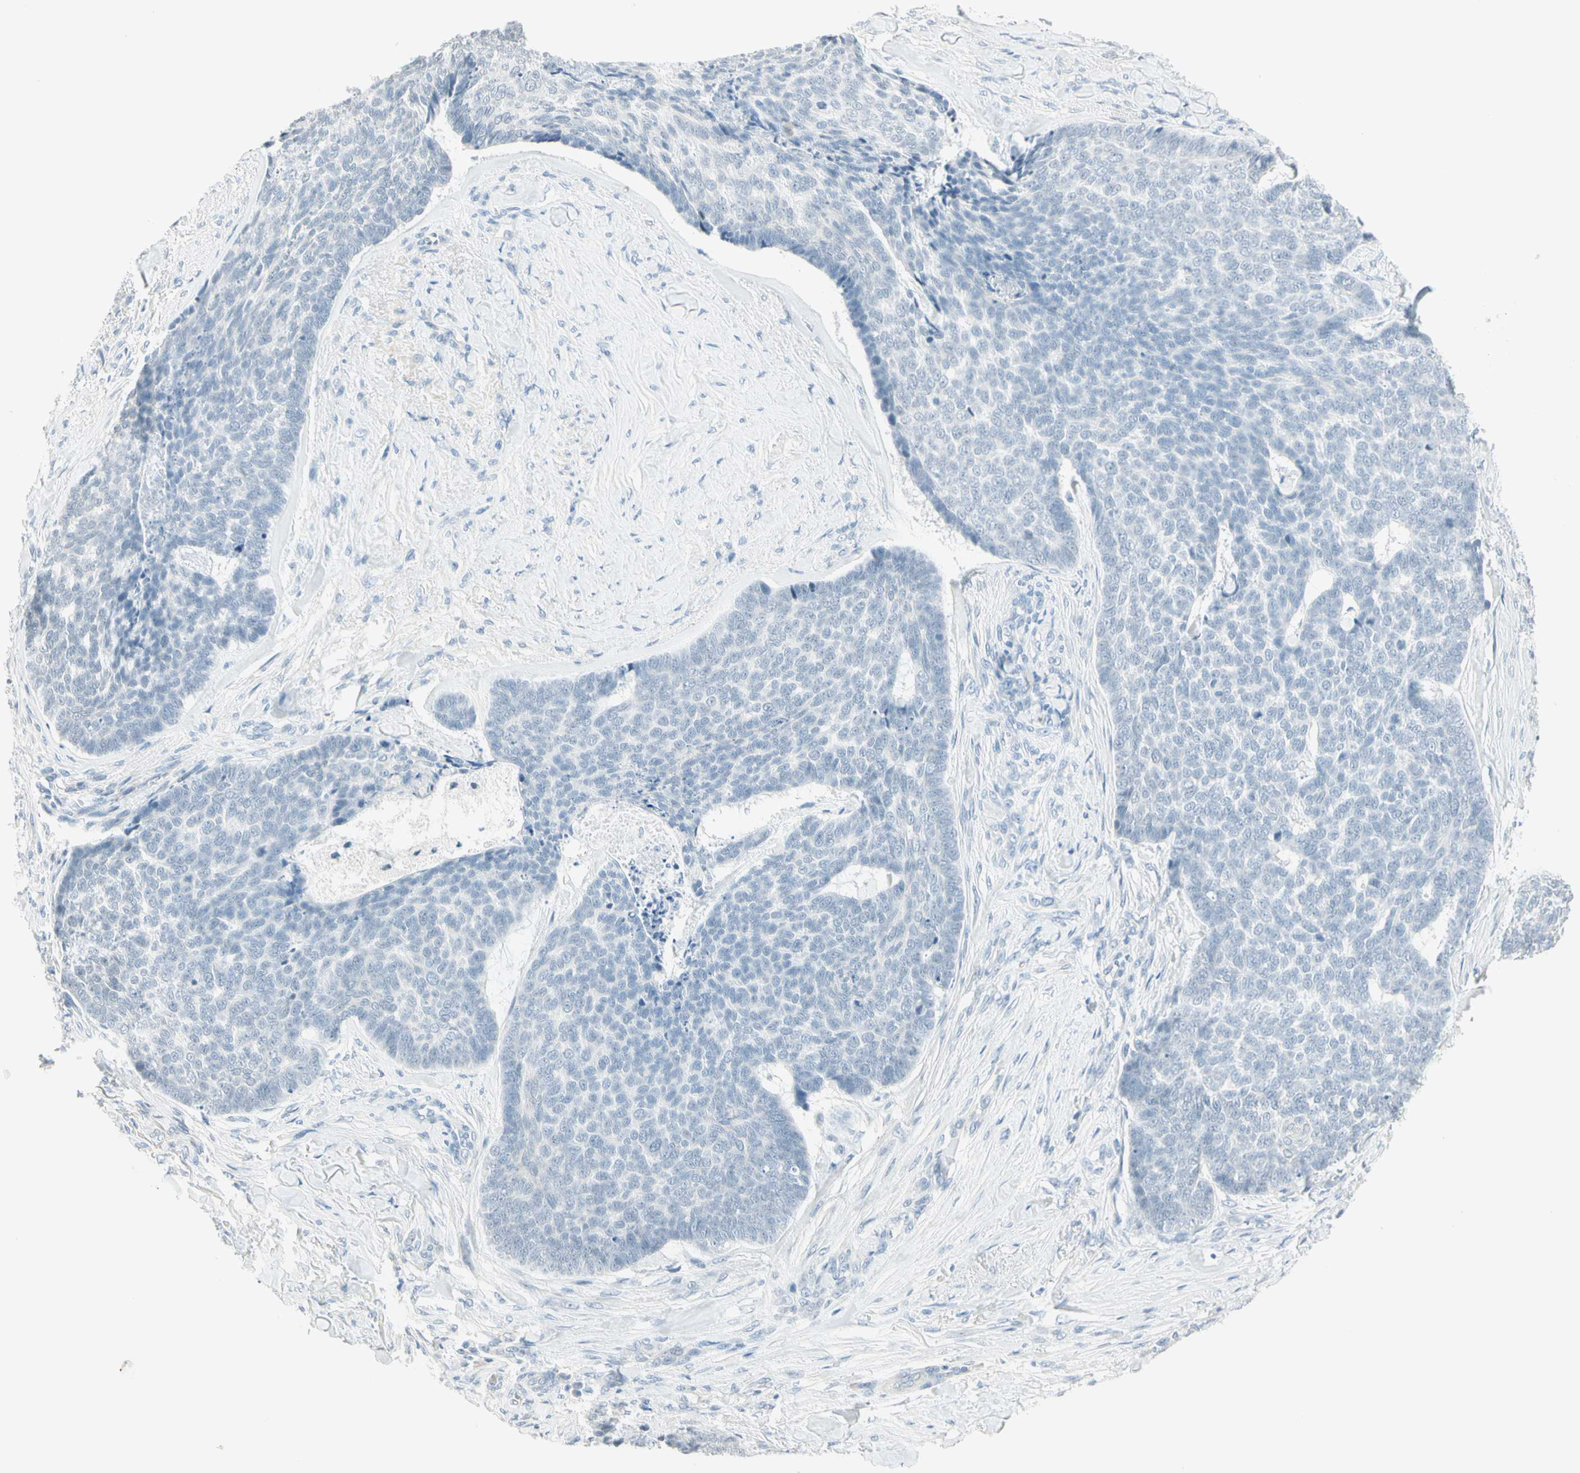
{"staining": {"intensity": "negative", "quantity": "none", "location": "none"}, "tissue": "skin cancer", "cell_type": "Tumor cells", "image_type": "cancer", "snomed": [{"axis": "morphology", "description": "Basal cell carcinoma"}, {"axis": "topography", "description": "Skin"}], "caption": "High power microscopy photomicrograph of an IHC micrograph of skin basal cell carcinoma, revealing no significant positivity in tumor cells.", "gene": "MLLT10", "patient": {"sex": "male", "age": 84}}